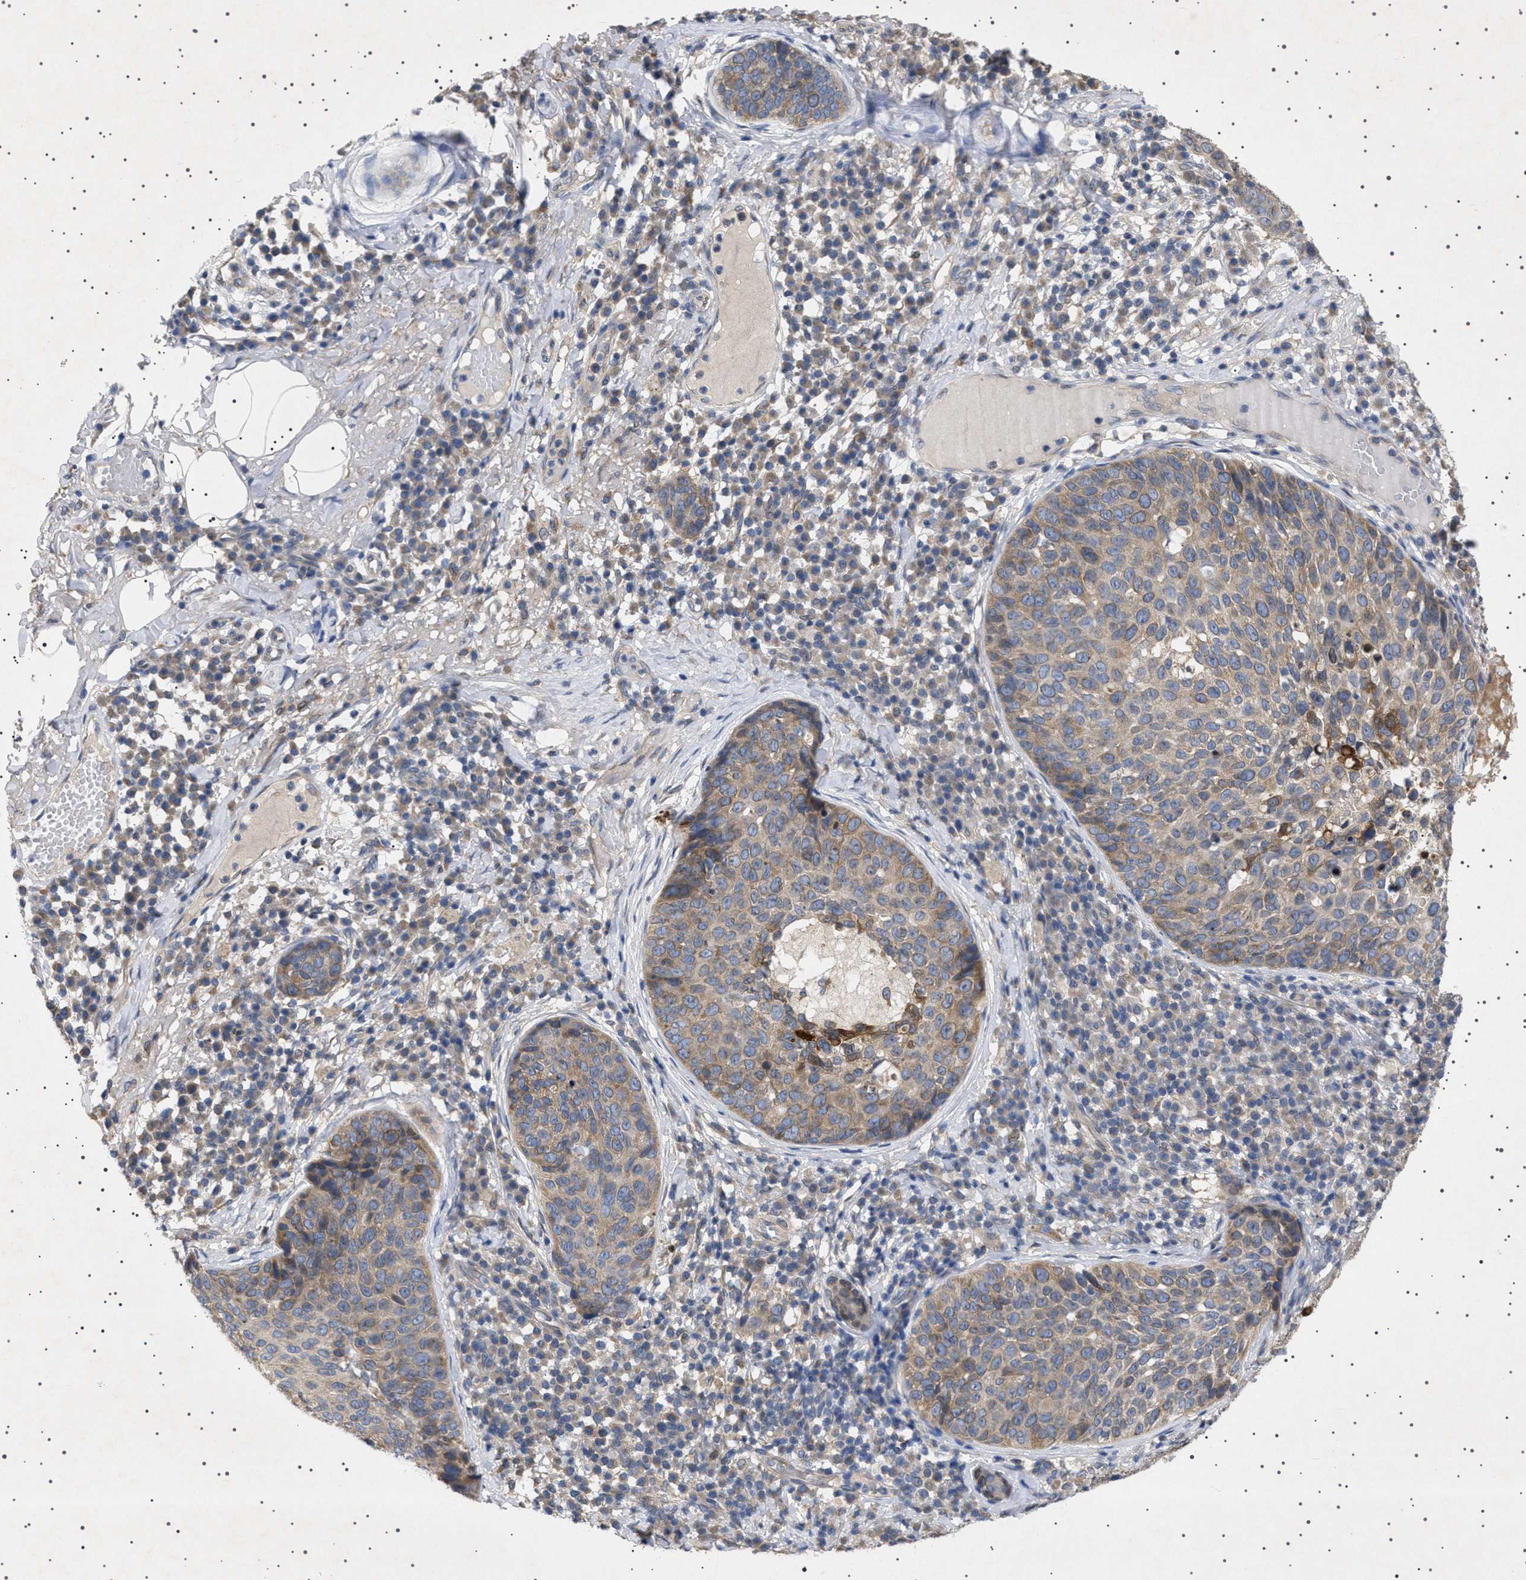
{"staining": {"intensity": "moderate", "quantity": ">75%", "location": "cytoplasmic/membranous"}, "tissue": "skin cancer", "cell_type": "Tumor cells", "image_type": "cancer", "snomed": [{"axis": "morphology", "description": "Squamous cell carcinoma in situ, NOS"}, {"axis": "morphology", "description": "Squamous cell carcinoma, NOS"}, {"axis": "topography", "description": "Skin"}], "caption": "Squamous cell carcinoma in situ (skin) tissue exhibits moderate cytoplasmic/membranous positivity in about >75% of tumor cells", "gene": "NUP93", "patient": {"sex": "male", "age": 93}}